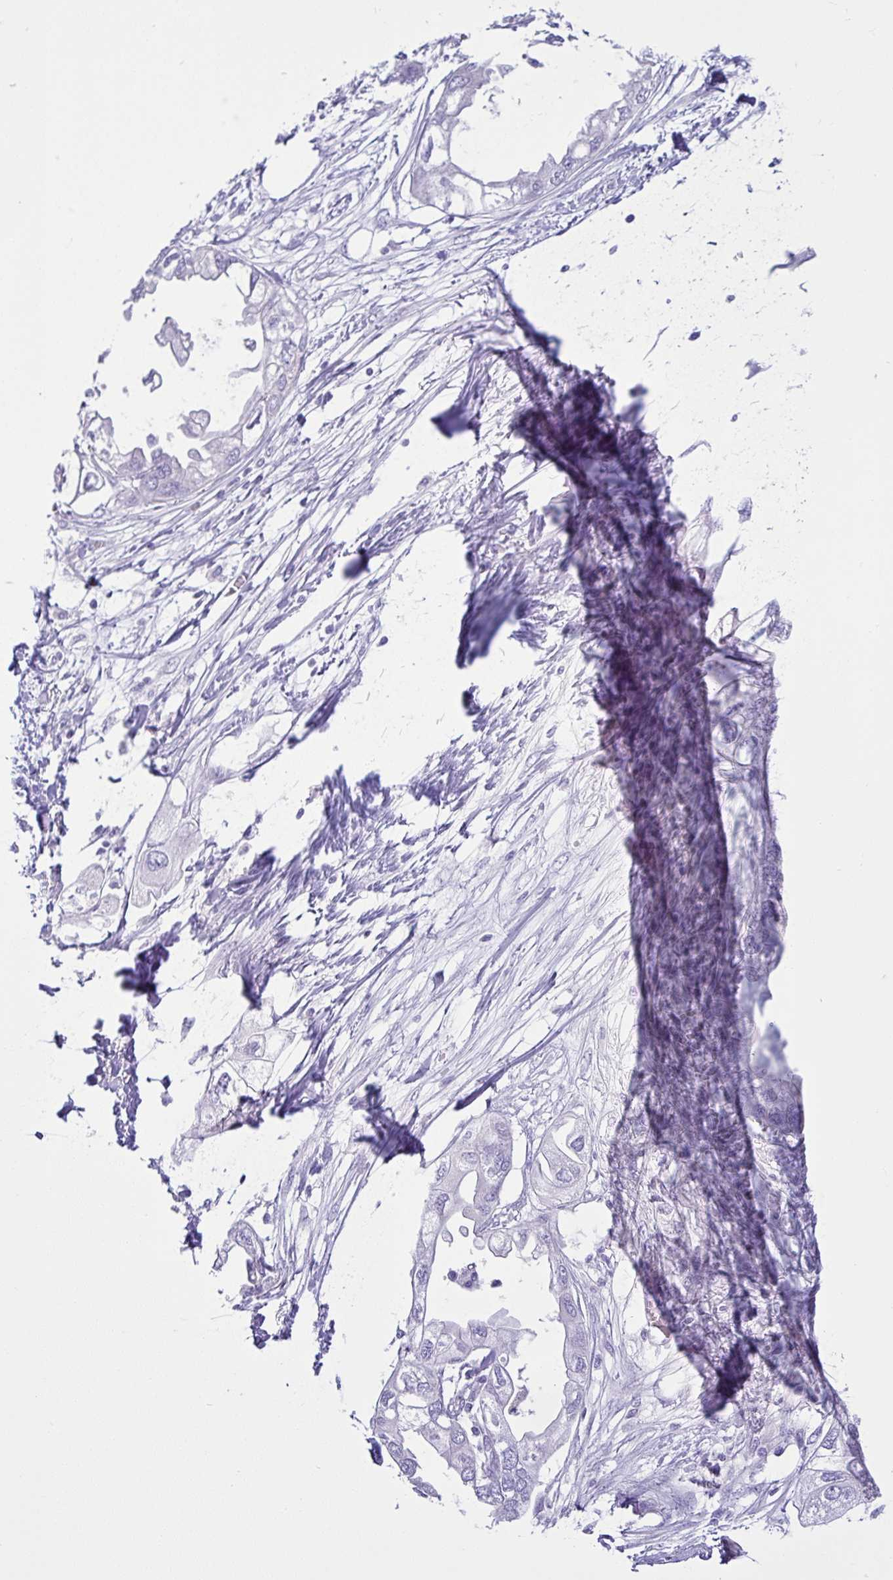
{"staining": {"intensity": "negative", "quantity": "none", "location": "none"}, "tissue": "endometrial cancer", "cell_type": "Tumor cells", "image_type": "cancer", "snomed": [{"axis": "morphology", "description": "Adenocarcinoma, NOS"}, {"axis": "morphology", "description": "Adenocarcinoma, metastatic, NOS"}, {"axis": "topography", "description": "Adipose tissue"}, {"axis": "topography", "description": "Endometrium"}], "caption": "A photomicrograph of human endometrial cancer (adenocarcinoma) is negative for staining in tumor cells.", "gene": "CYP19A1", "patient": {"sex": "female", "age": 67}}